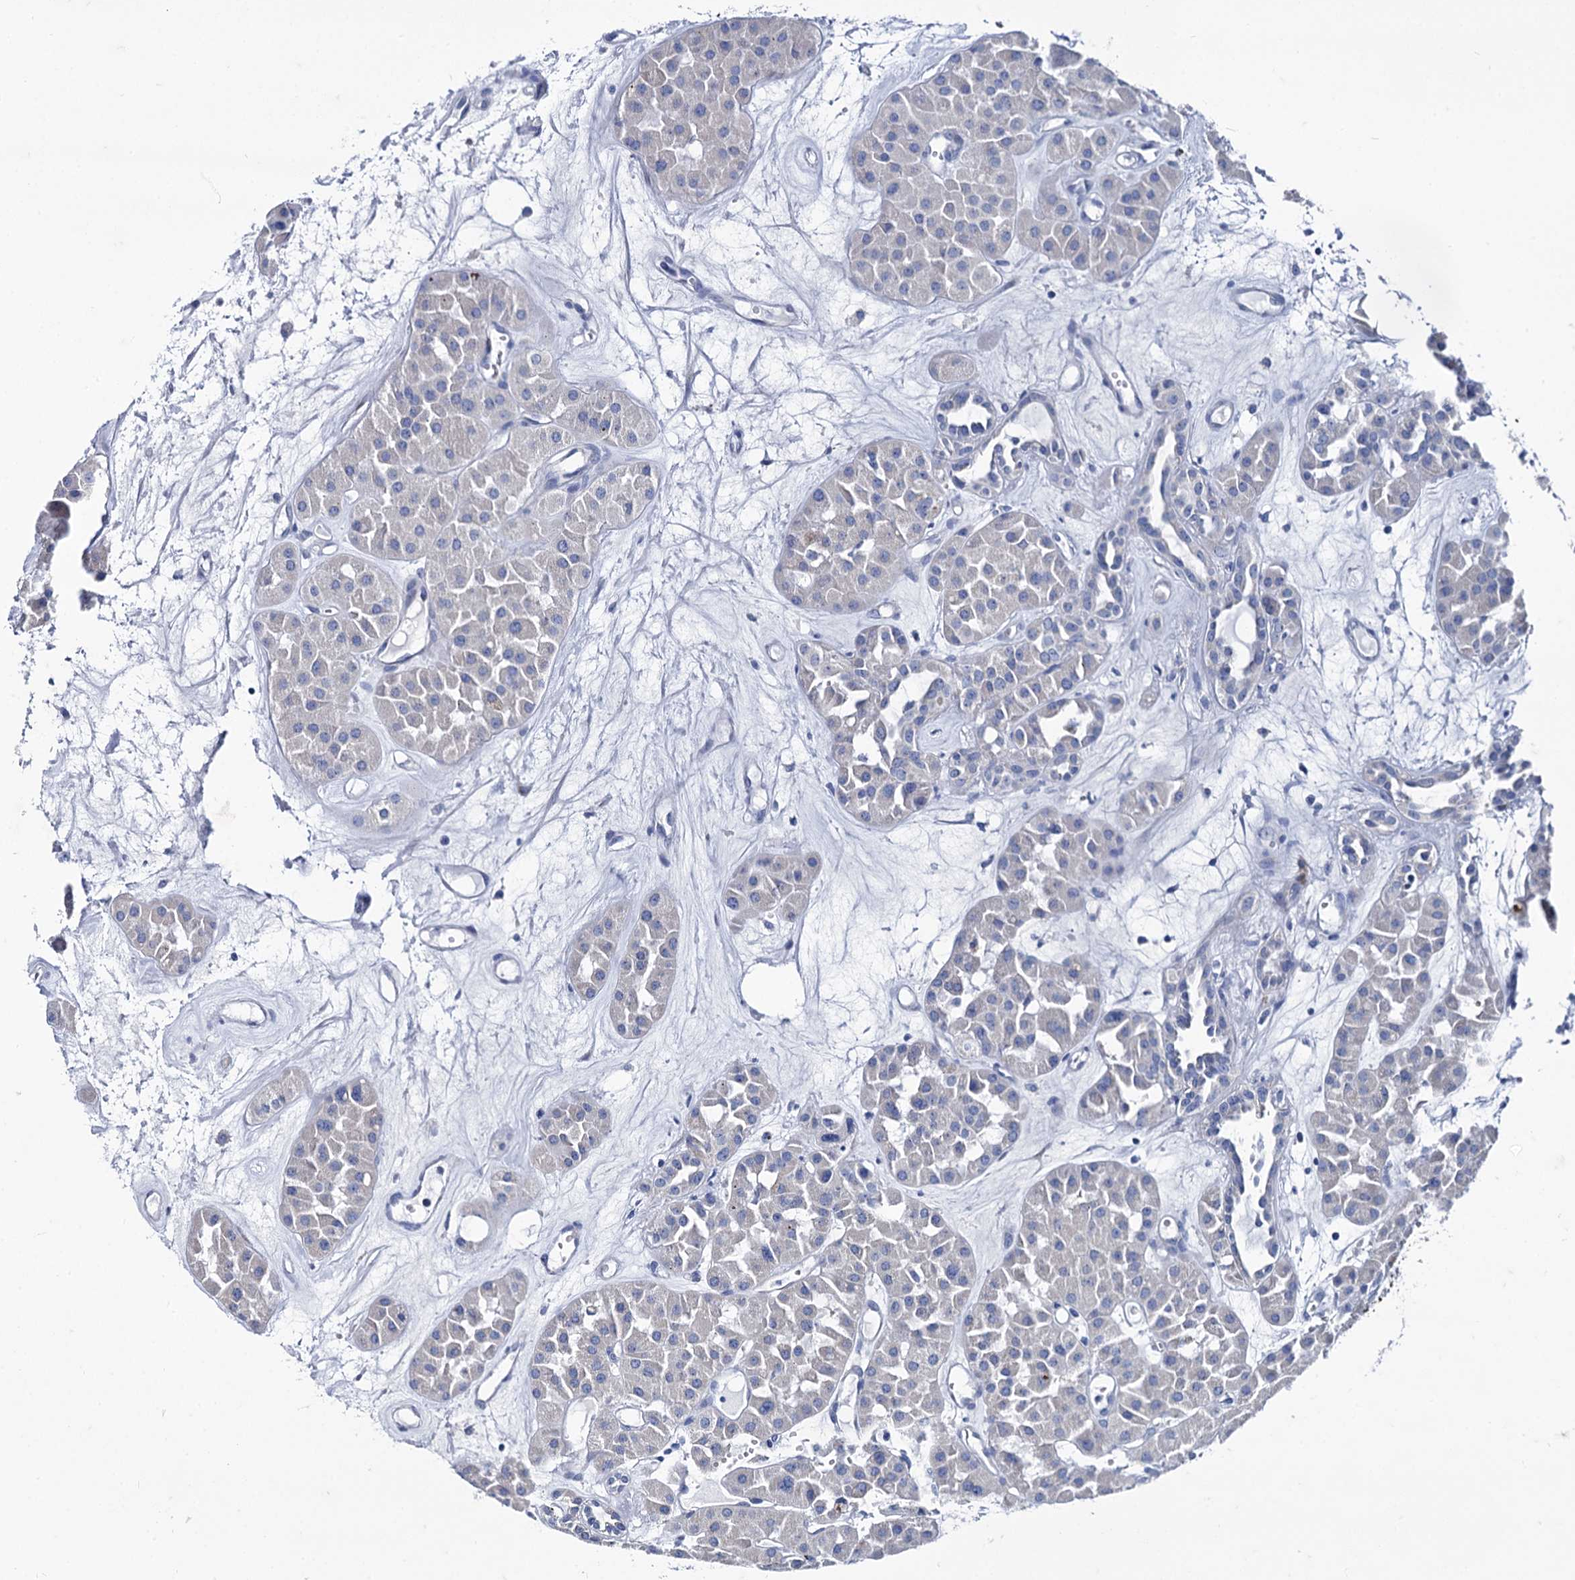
{"staining": {"intensity": "negative", "quantity": "none", "location": "none"}, "tissue": "renal cancer", "cell_type": "Tumor cells", "image_type": "cancer", "snomed": [{"axis": "morphology", "description": "Carcinoma, NOS"}, {"axis": "topography", "description": "Kidney"}], "caption": "Immunohistochemistry image of neoplastic tissue: carcinoma (renal) stained with DAB shows no significant protein expression in tumor cells.", "gene": "FOXR2", "patient": {"sex": "female", "age": 75}}